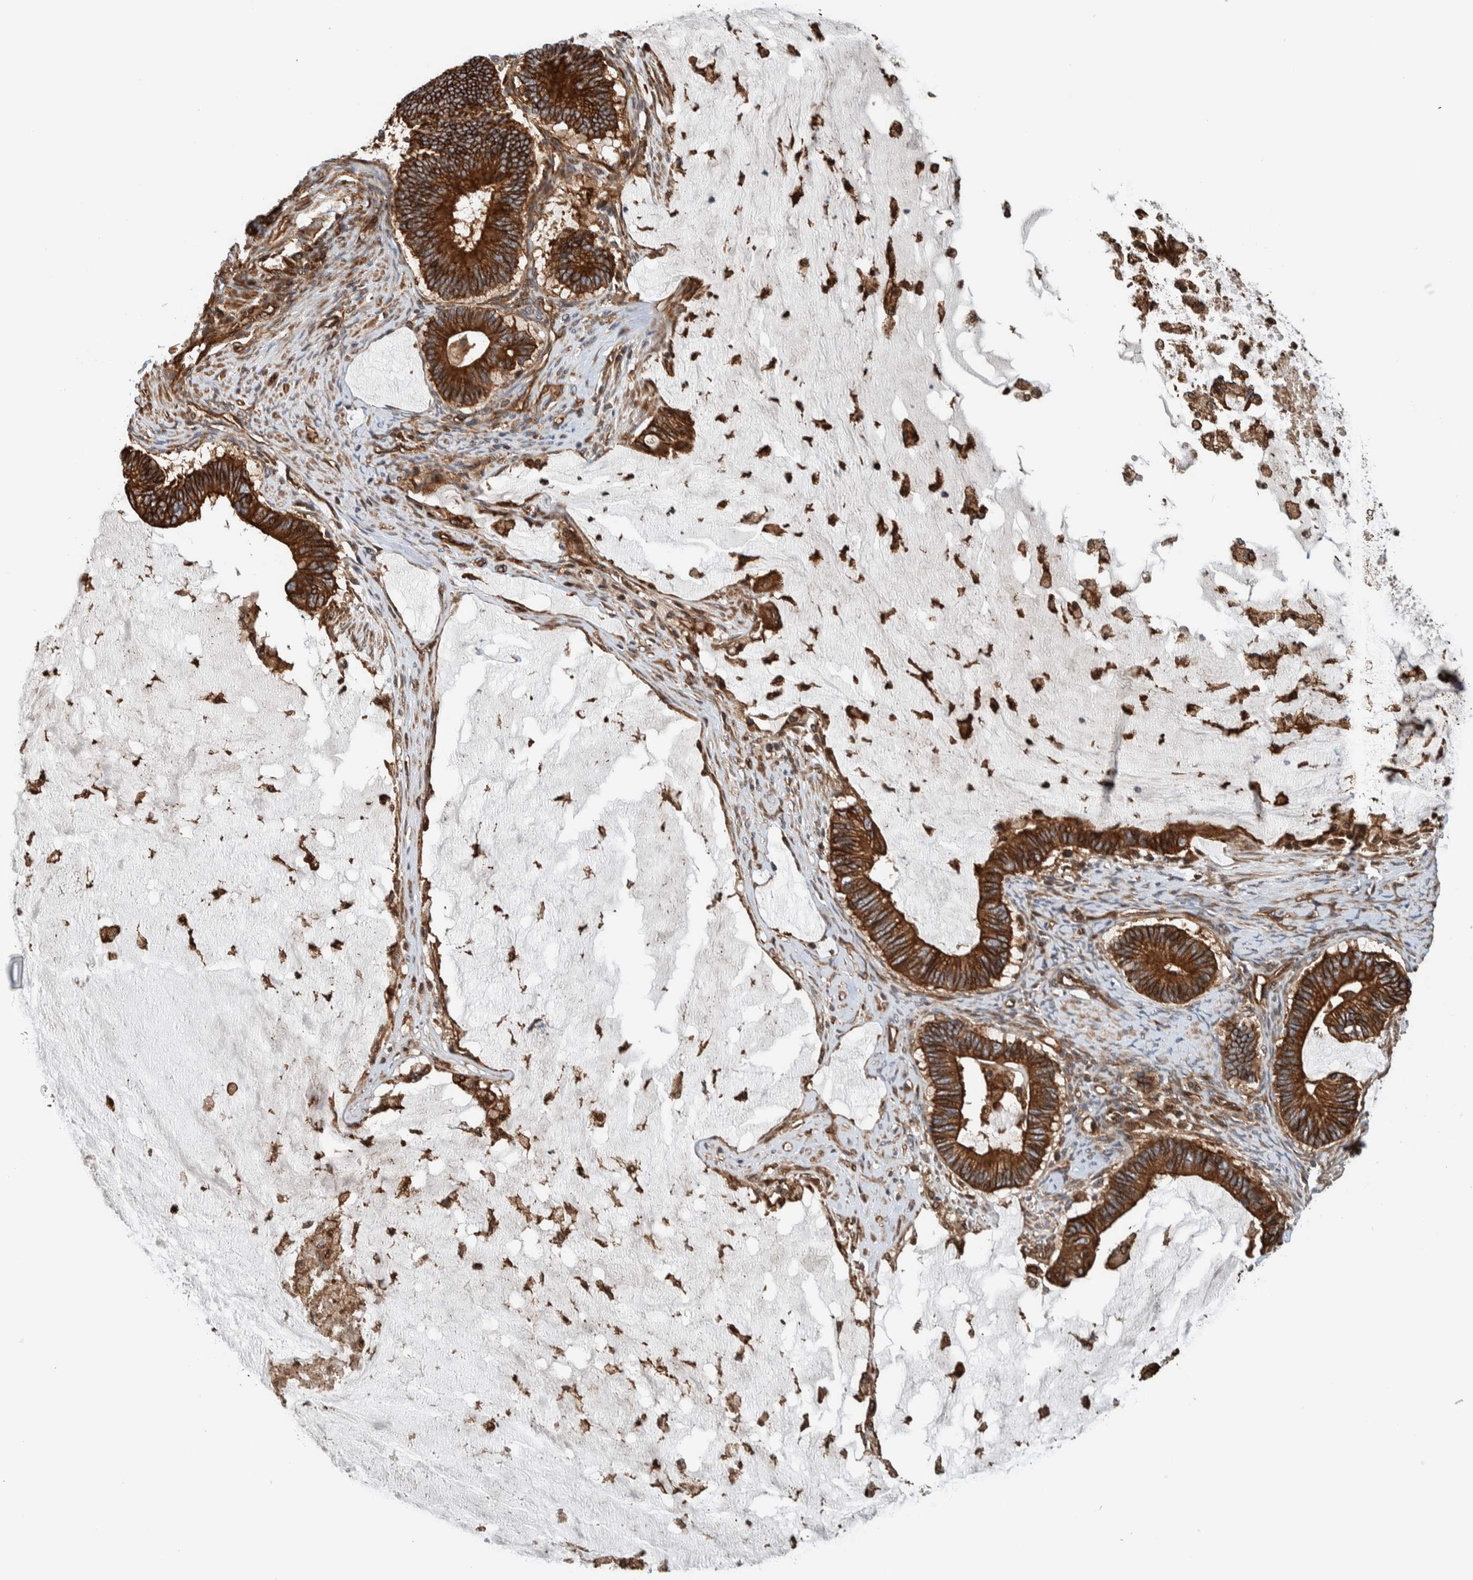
{"staining": {"intensity": "strong", "quantity": ">75%", "location": "cytoplasmic/membranous"}, "tissue": "ovarian cancer", "cell_type": "Tumor cells", "image_type": "cancer", "snomed": [{"axis": "morphology", "description": "Cystadenocarcinoma, mucinous, NOS"}, {"axis": "topography", "description": "Ovary"}], "caption": "Strong cytoplasmic/membranous protein positivity is present in about >75% of tumor cells in ovarian cancer.", "gene": "PKD1L1", "patient": {"sex": "female", "age": 61}}